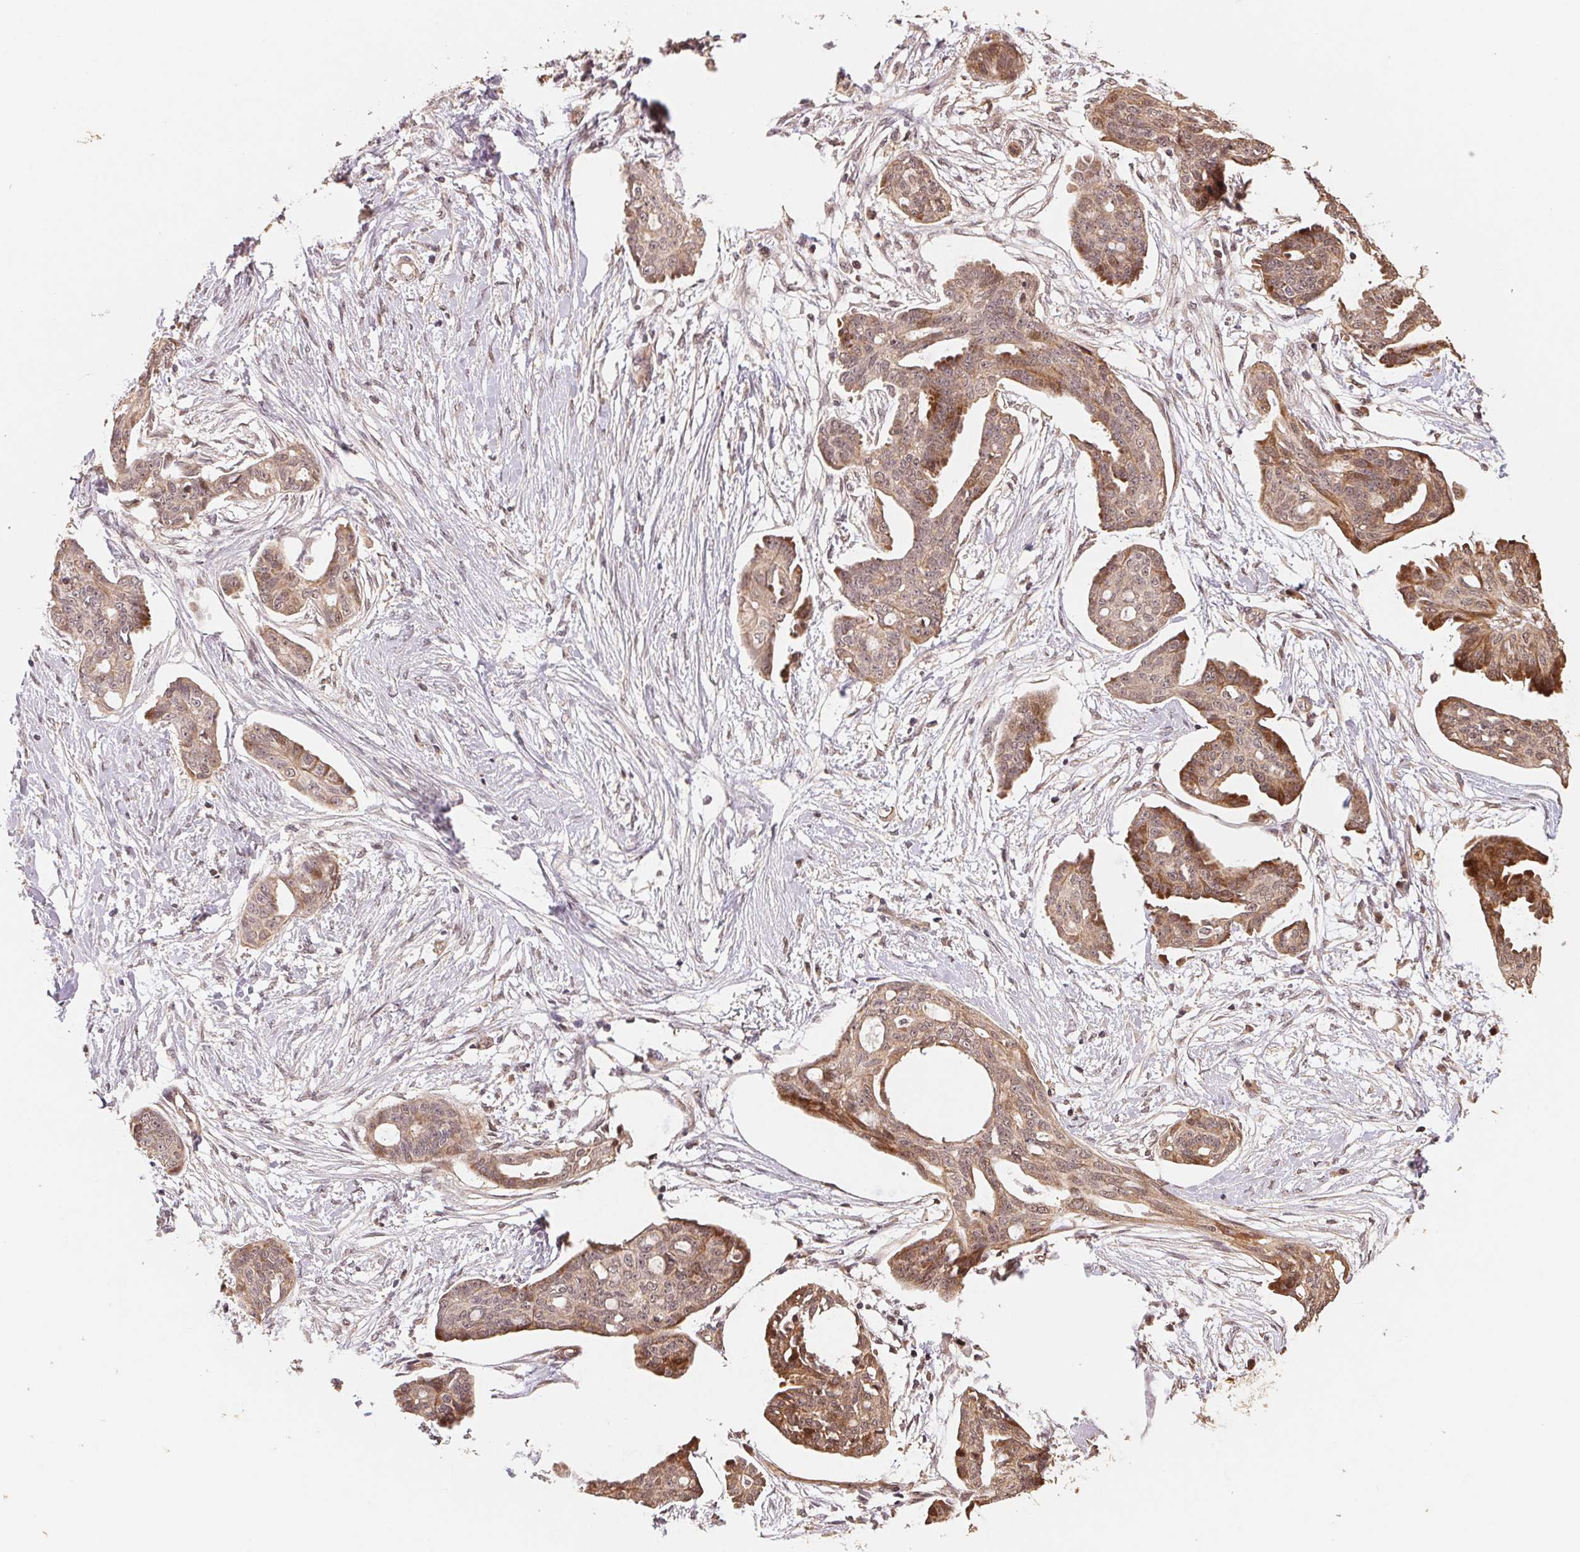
{"staining": {"intensity": "weak", "quantity": ">75%", "location": "cytoplasmic/membranous"}, "tissue": "ovarian cancer", "cell_type": "Tumor cells", "image_type": "cancer", "snomed": [{"axis": "morphology", "description": "Cystadenocarcinoma, serous, NOS"}, {"axis": "topography", "description": "Ovary"}], "caption": "Immunohistochemistry micrograph of neoplastic tissue: ovarian serous cystadenocarcinoma stained using IHC displays low levels of weak protein expression localized specifically in the cytoplasmic/membranous of tumor cells, appearing as a cytoplasmic/membranous brown color.", "gene": "TMEM222", "patient": {"sex": "female", "age": 71}}